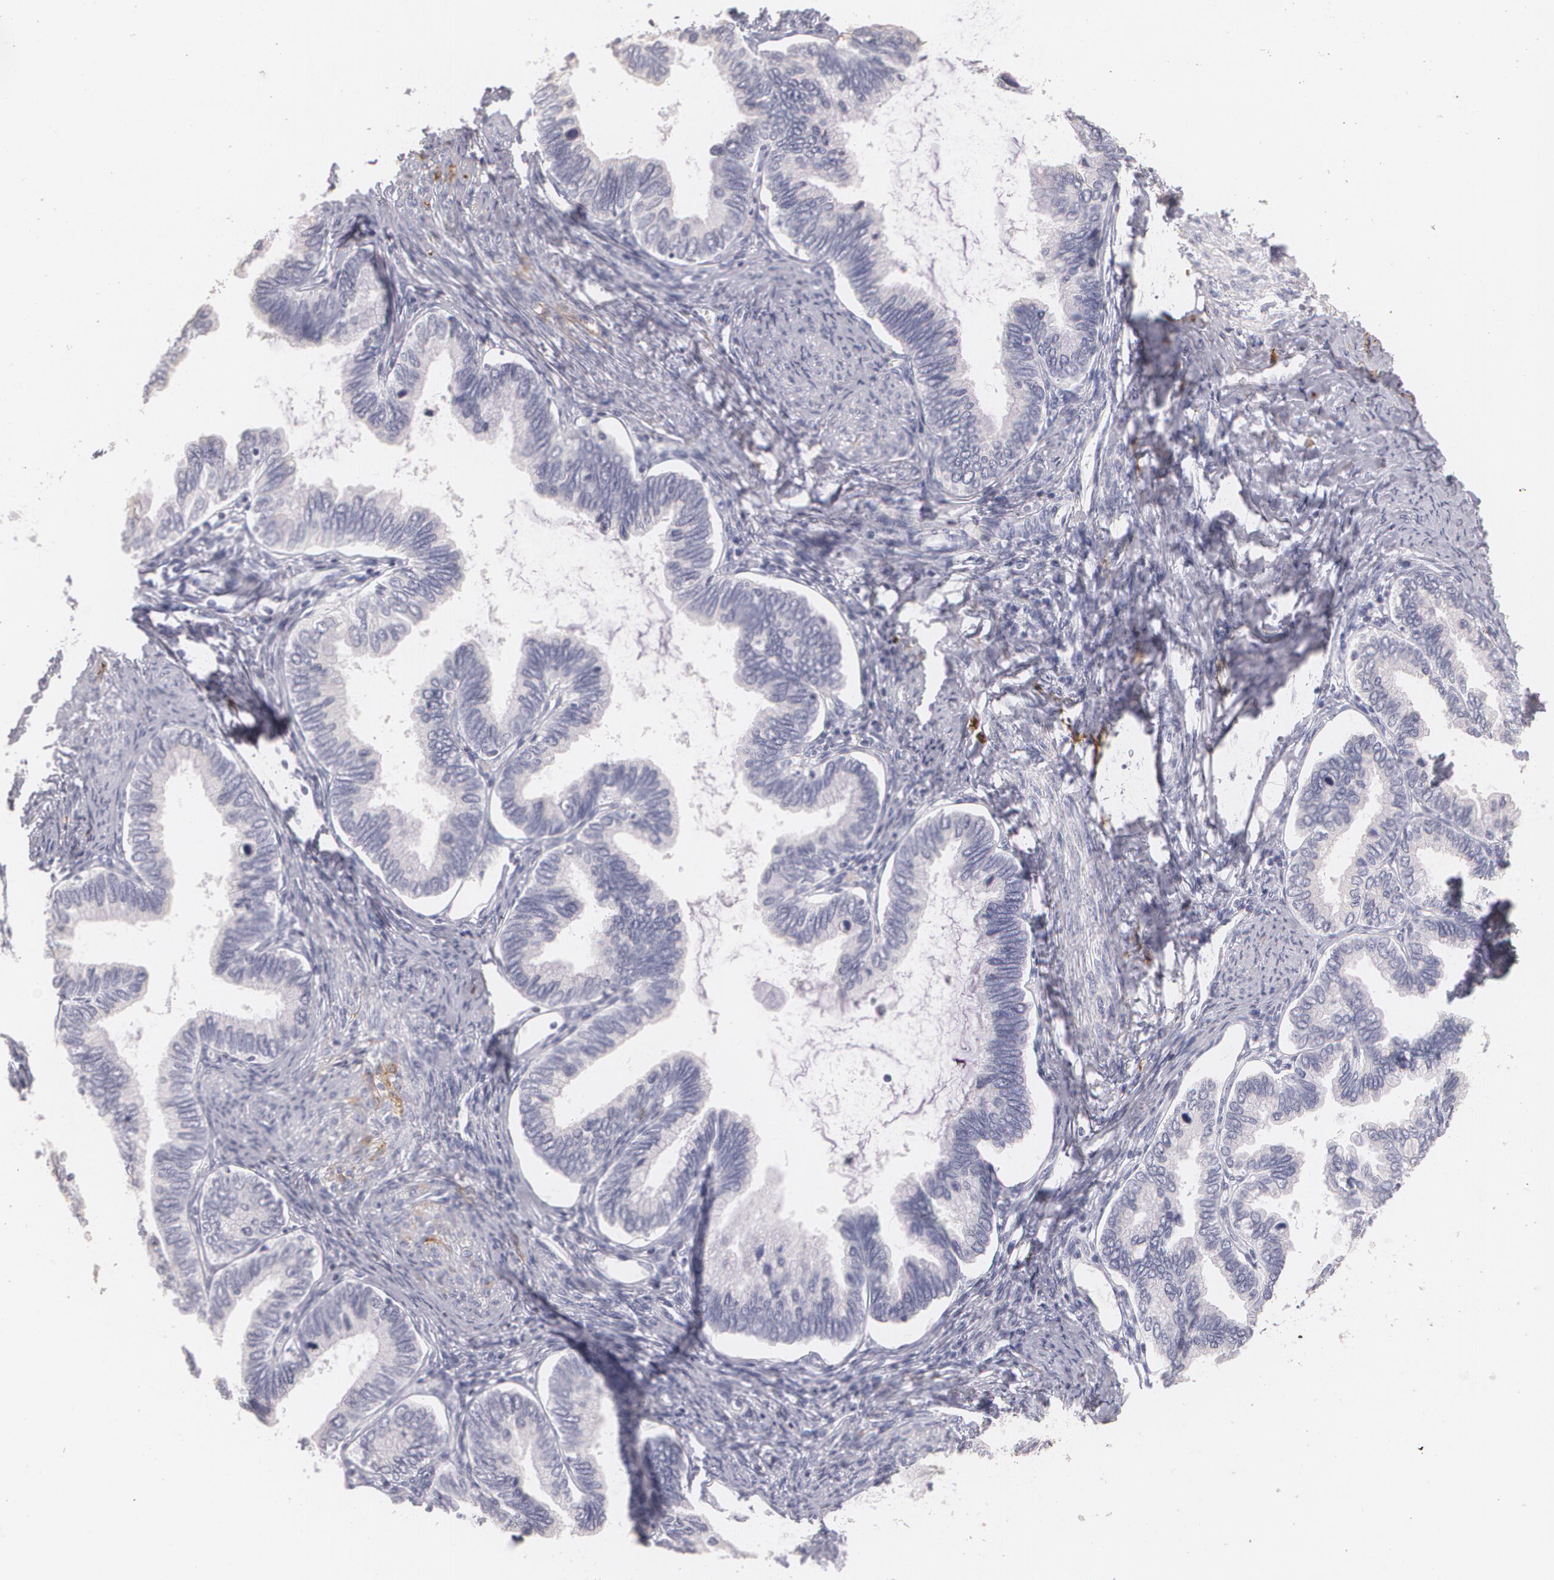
{"staining": {"intensity": "negative", "quantity": "none", "location": "none"}, "tissue": "cervical cancer", "cell_type": "Tumor cells", "image_type": "cancer", "snomed": [{"axis": "morphology", "description": "Adenocarcinoma, NOS"}, {"axis": "topography", "description": "Cervix"}], "caption": "Histopathology image shows no significant protein staining in tumor cells of cervical cancer (adenocarcinoma).", "gene": "NGFR", "patient": {"sex": "female", "age": 49}}